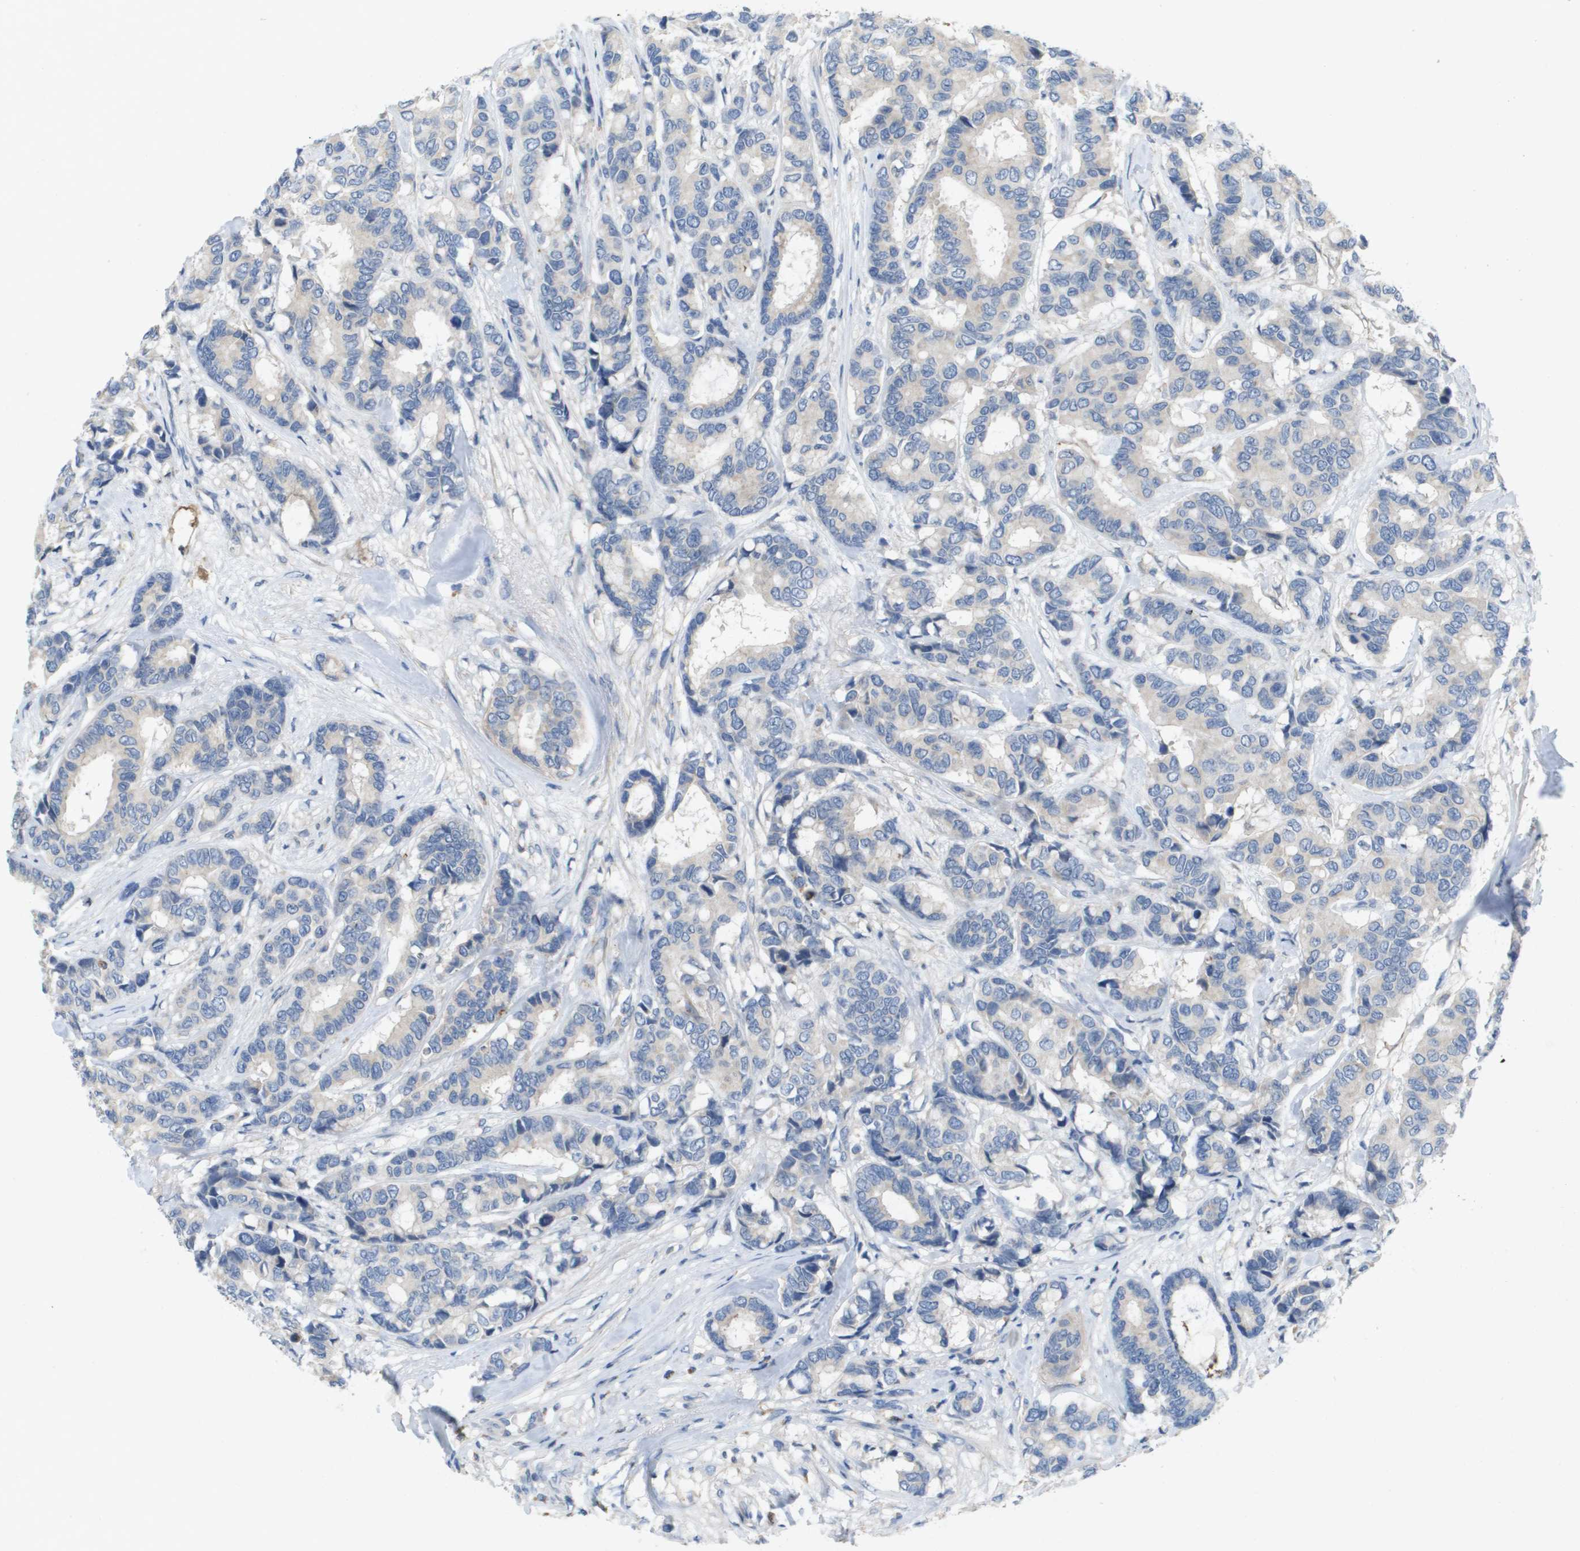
{"staining": {"intensity": "negative", "quantity": "none", "location": "none"}, "tissue": "breast cancer", "cell_type": "Tumor cells", "image_type": "cancer", "snomed": [{"axis": "morphology", "description": "Duct carcinoma"}, {"axis": "topography", "description": "Breast"}], "caption": "This is a micrograph of immunohistochemistry staining of breast cancer, which shows no positivity in tumor cells.", "gene": "B3GNT5", "patient": {"sex": "female", "age": 87}}